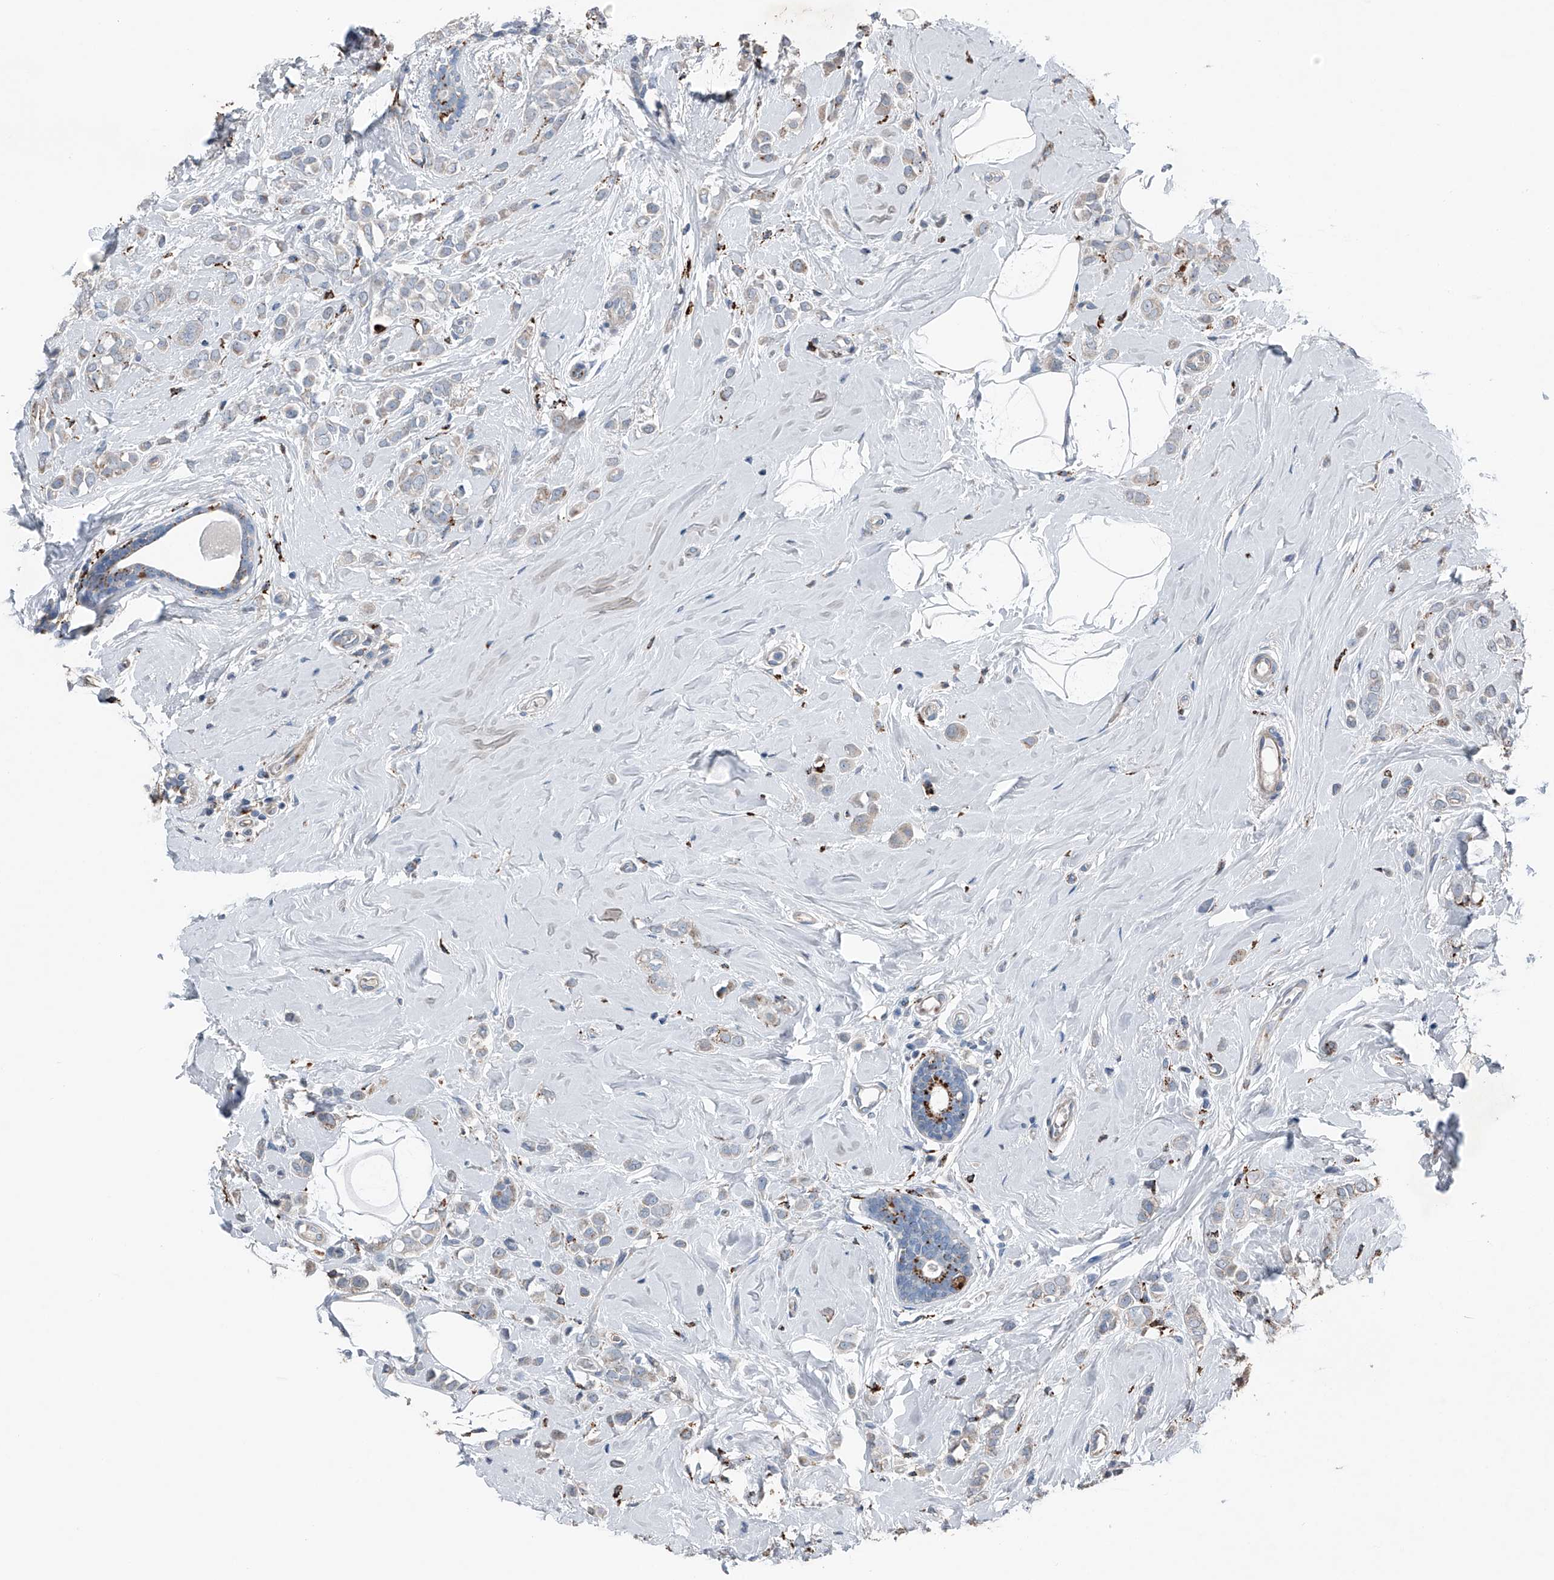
{"staining": {"intensity": "weak", "quantity": "25%-75%", "location": "cytoplasmic/membranous"}, "tissue": "breast cancer", "cell_type": "Tumor cells", "image_type": "cancer", "snomed": [{"axis": "morphology", "description": "Lobular carcinoma"}, {"axis": "topography", "description": "Breast"}], "caption": "Breast cancer tissue shows weak cytoplasmic/membranous expression in about 25%-75% of tumor cells", "gene": "ZNF772", "patient": {"sex": "female", "age": 47}}